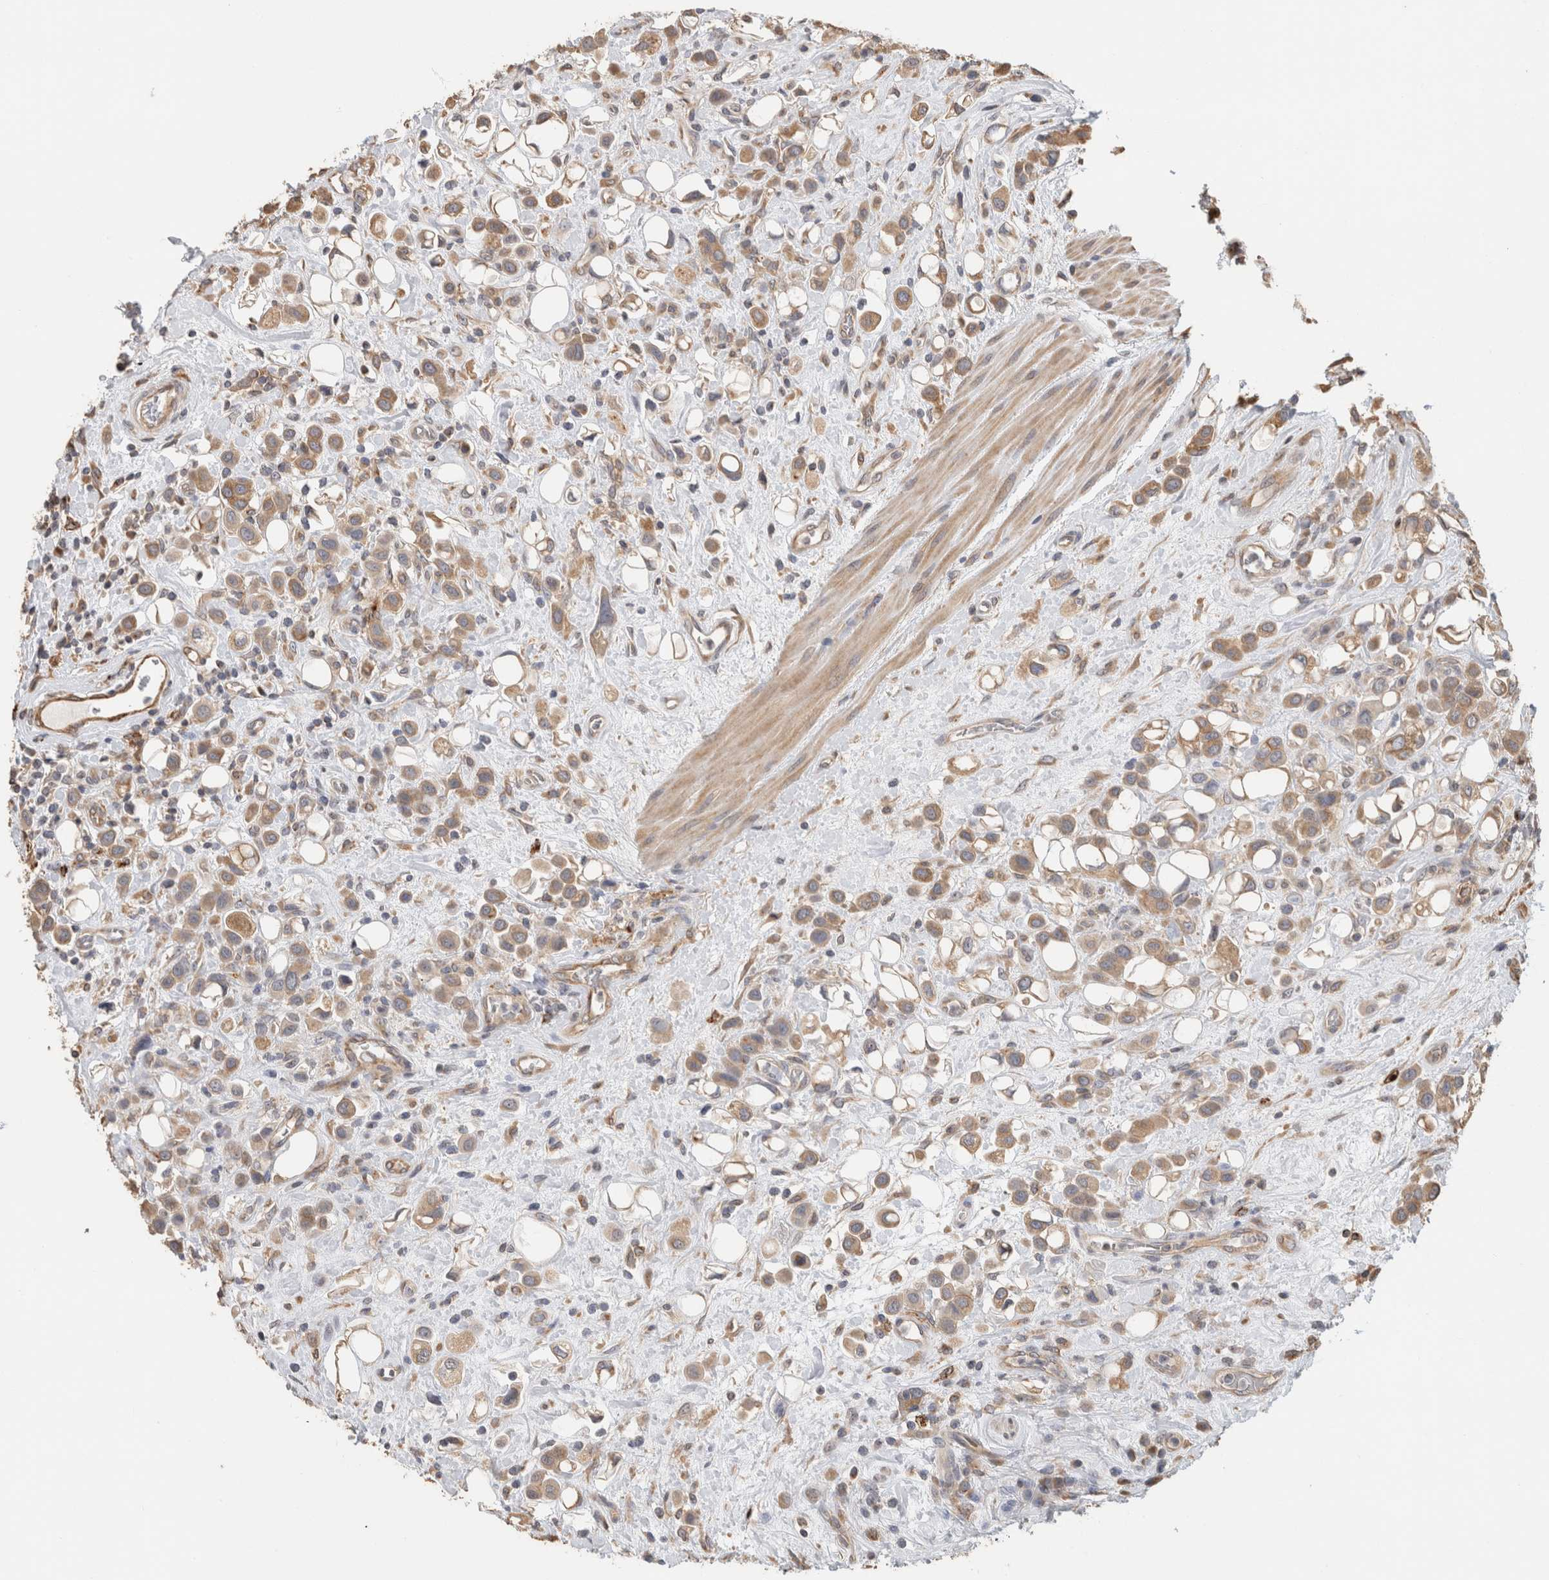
{"staining": {"intensity": "moderate", "quantity": ">75%", "location": "cytoplasmic/membranous"}, "tissue": "urothelial cancer", "cell_type": "Tumor cells", "image_type": "cancer", "snomed": [{"axis": "morphology", "description": "Urothelial carcinoma, High grade"}, {"axis": "topography", "description": "Urinary bladder"}], "caption": "The photomicrograph exhibits immunohistochemical staining of urothelial cancer. There is moderate cytoplasmic/membranous staining is identified in approximately >75% of tumor cells.", "gene": "CLIP1", "patient": {"sex": "male", "age": 50}}